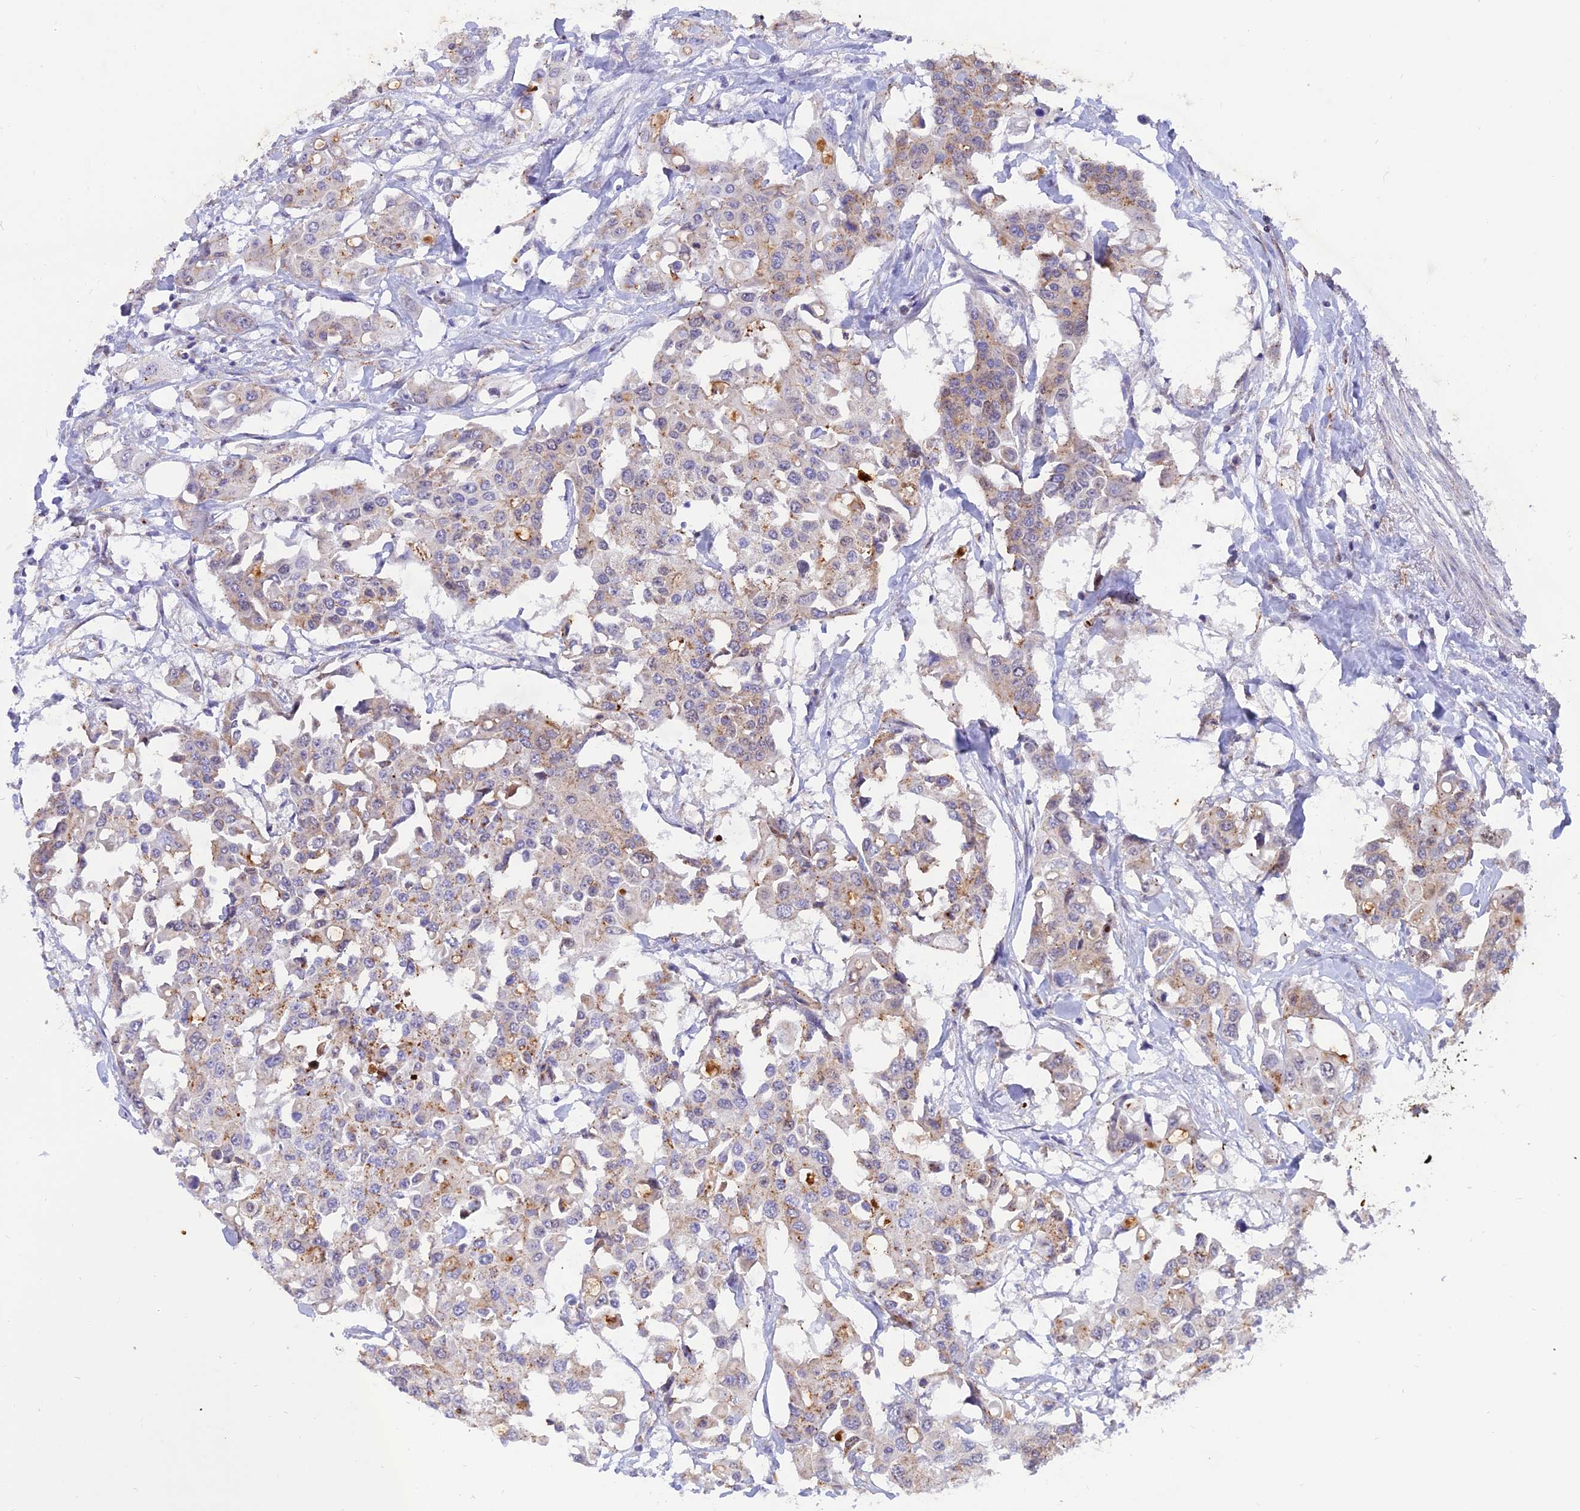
{"staining": {"intensity": "weak", "quantity": "<25%", "location": "cytoplasmic/membranous"}, "tissue": "colorectal cancer", "cell_type": "Tumor cells", "image_type": "cancer", "snomed": [{"axis": "morphology", "description": "Adenocarcinoma, NOS"}, {"axis": "topography", "description": "Colon"}], "caption": "A histopathology image of adenocarcinoma (colorectal) stained for a protein demonstrates no brown staining in tumor cells.", "gene": "CENPV", "patient": {"sex": "male", "age": 77}}